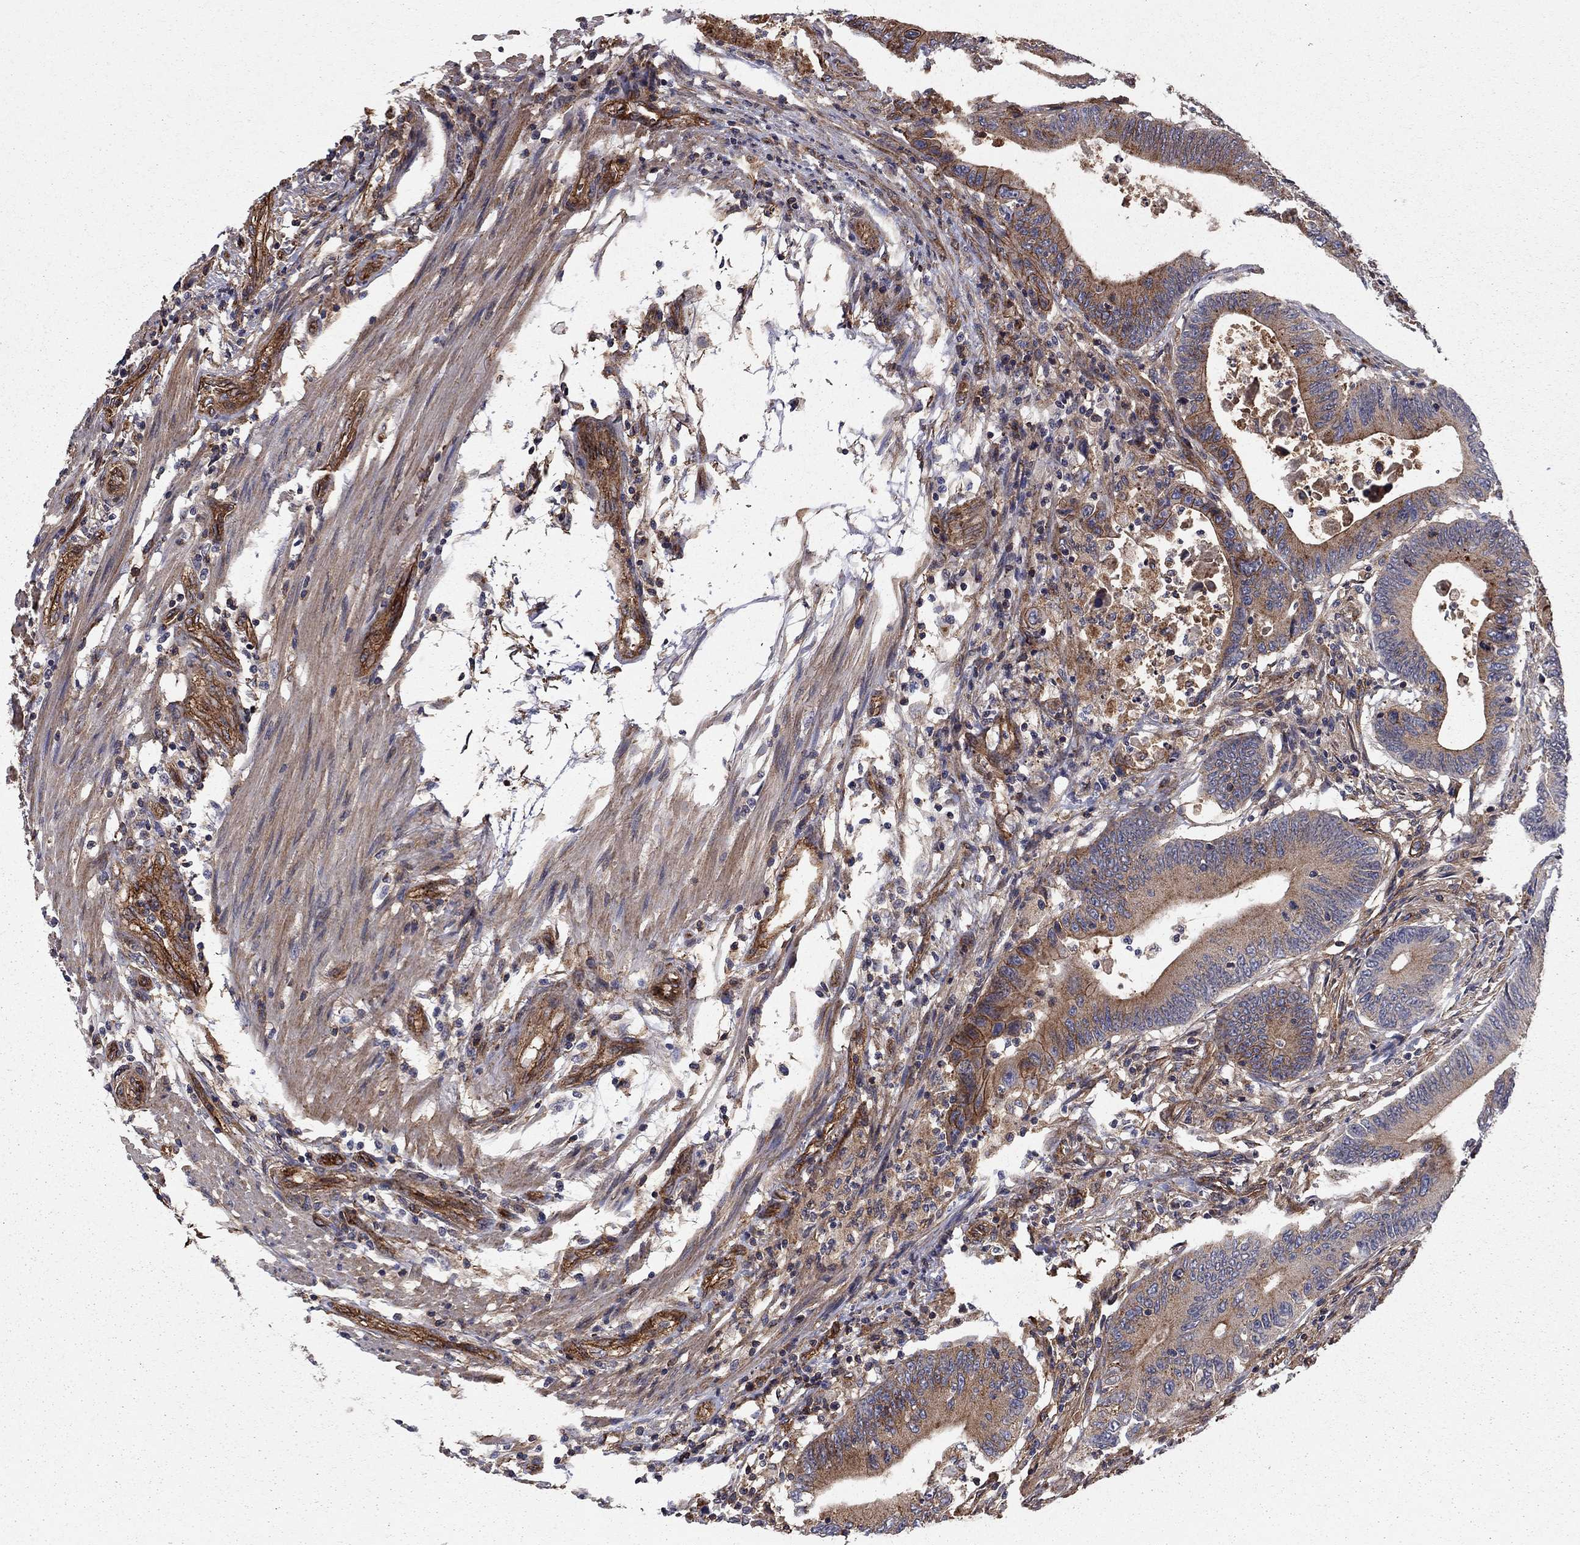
{"staining": {"intensity": "moderate", "quantity": ">75%", "location": "cytoplasmic/membranous"}, "tissue": "colorectal cancer", "cell_type": "Tumor cells", "image_type": "cancer", "snomed": [{"axis": "morphology", "description": "Adenocarcinoma, NOS"}, {"axis": "topography", "description": "Colon"}], "caption": "Immunohistochemical staining of colorectal cancer (adenocarcinoma) shows medium levels of moderate cytoplasmic/membranous positivity in approximately >75% of tumor cells. The staining was performed using DAB, with brown indicating positive protein expression. Nuclei are stained blue with hematoxylin.", "gene": "RASEF", "patient": {"sex": "female", "age": 90}}